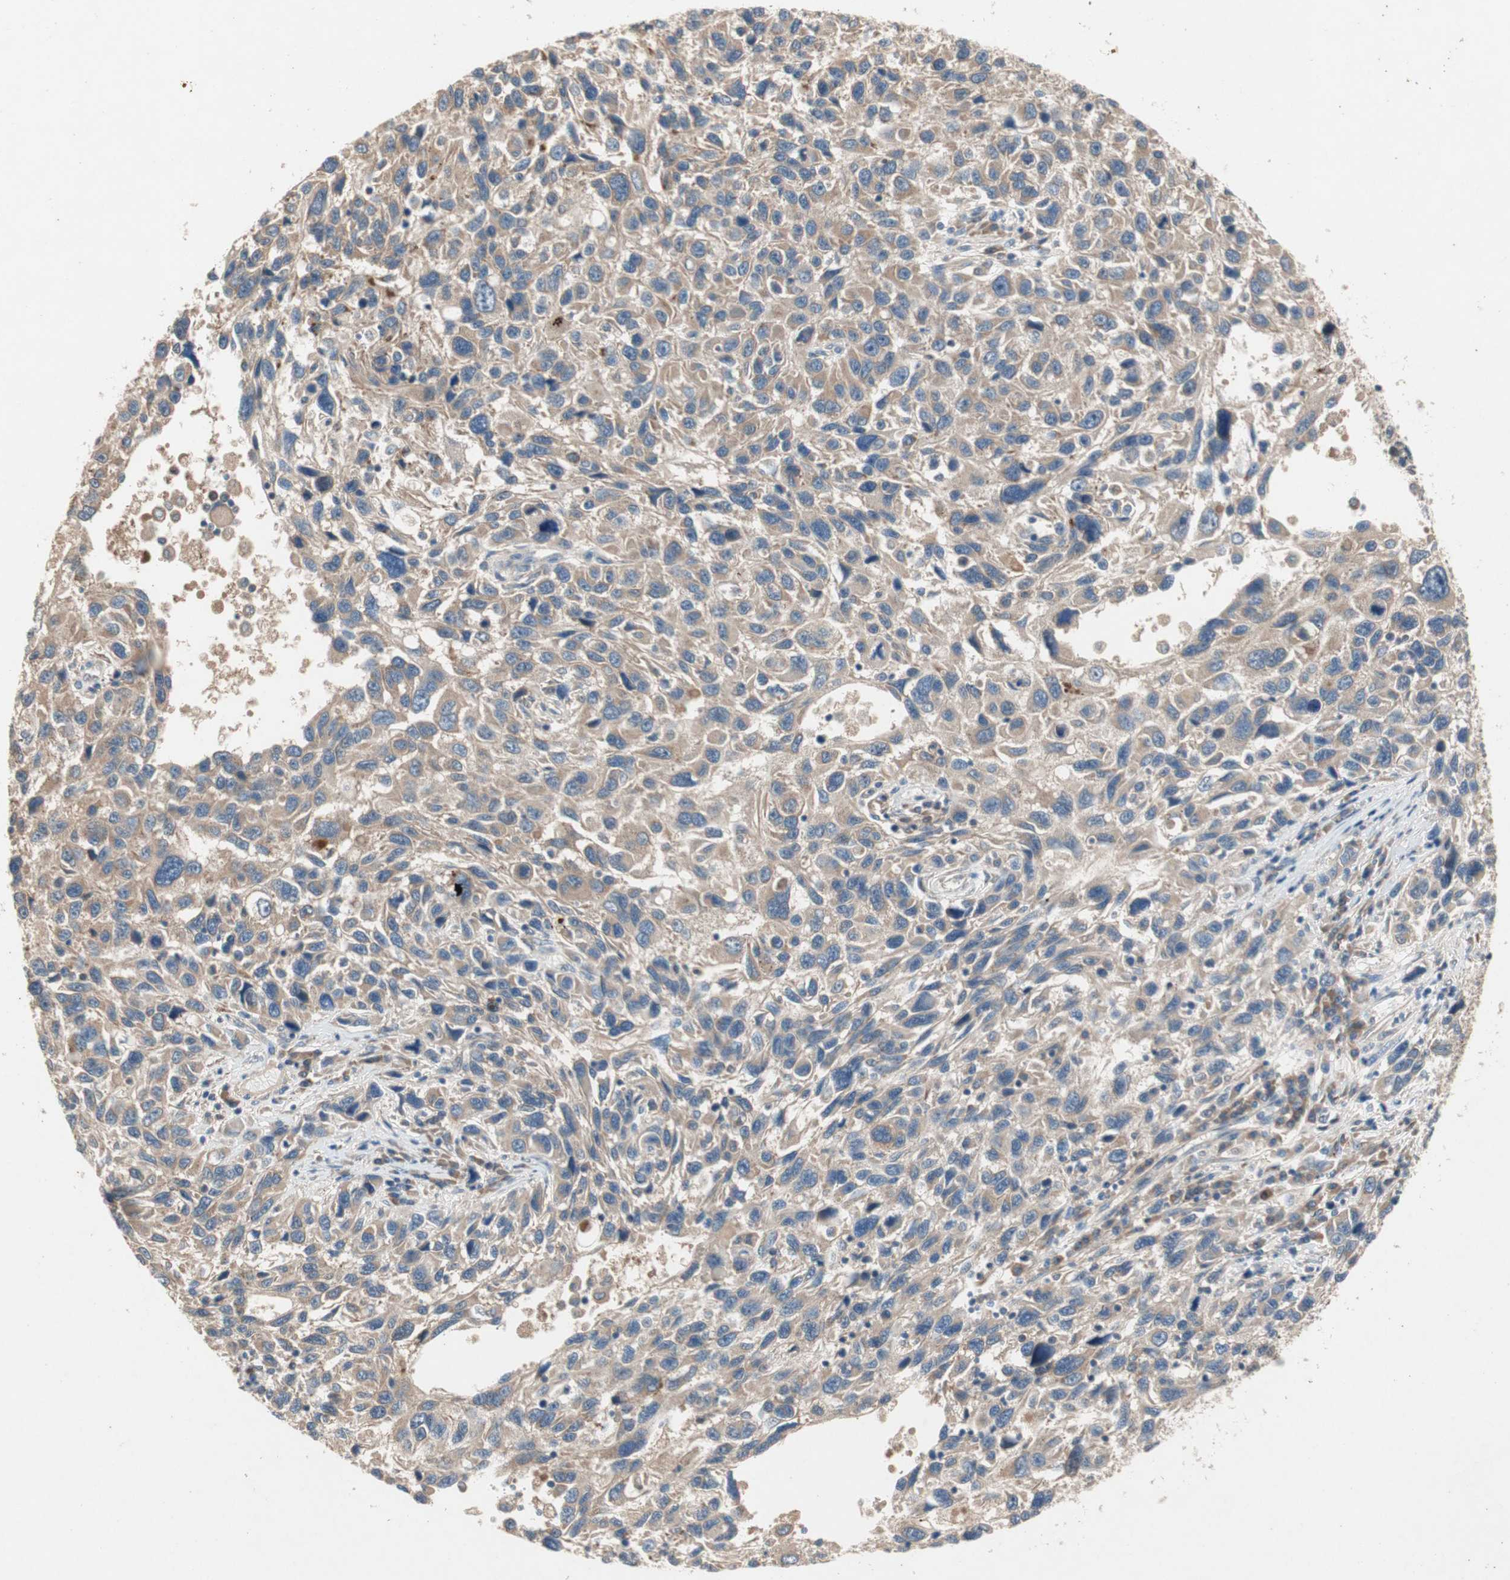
{"staining": {"intensity": "moderate", "quantity": ">75%", "location": "cytoplasmic/membranous"}, "tissue": "melanoma", "cell_type": "Tumor cells", "image_type": "cancer", "snomed": [{"axis": "morphology", "description": "Malignant melanoma, NOS"}, {"axis": "topography", "description": "Skin"}], "caption": "IHC image of human malignant melanoma stained for a protein (brown), which displays medium levels of moderate cytoplasmic/membranous expression in approximately >75% of tumor cells.", "gene": "NCLN", "patient": {"sex": "male", "age": 53}}